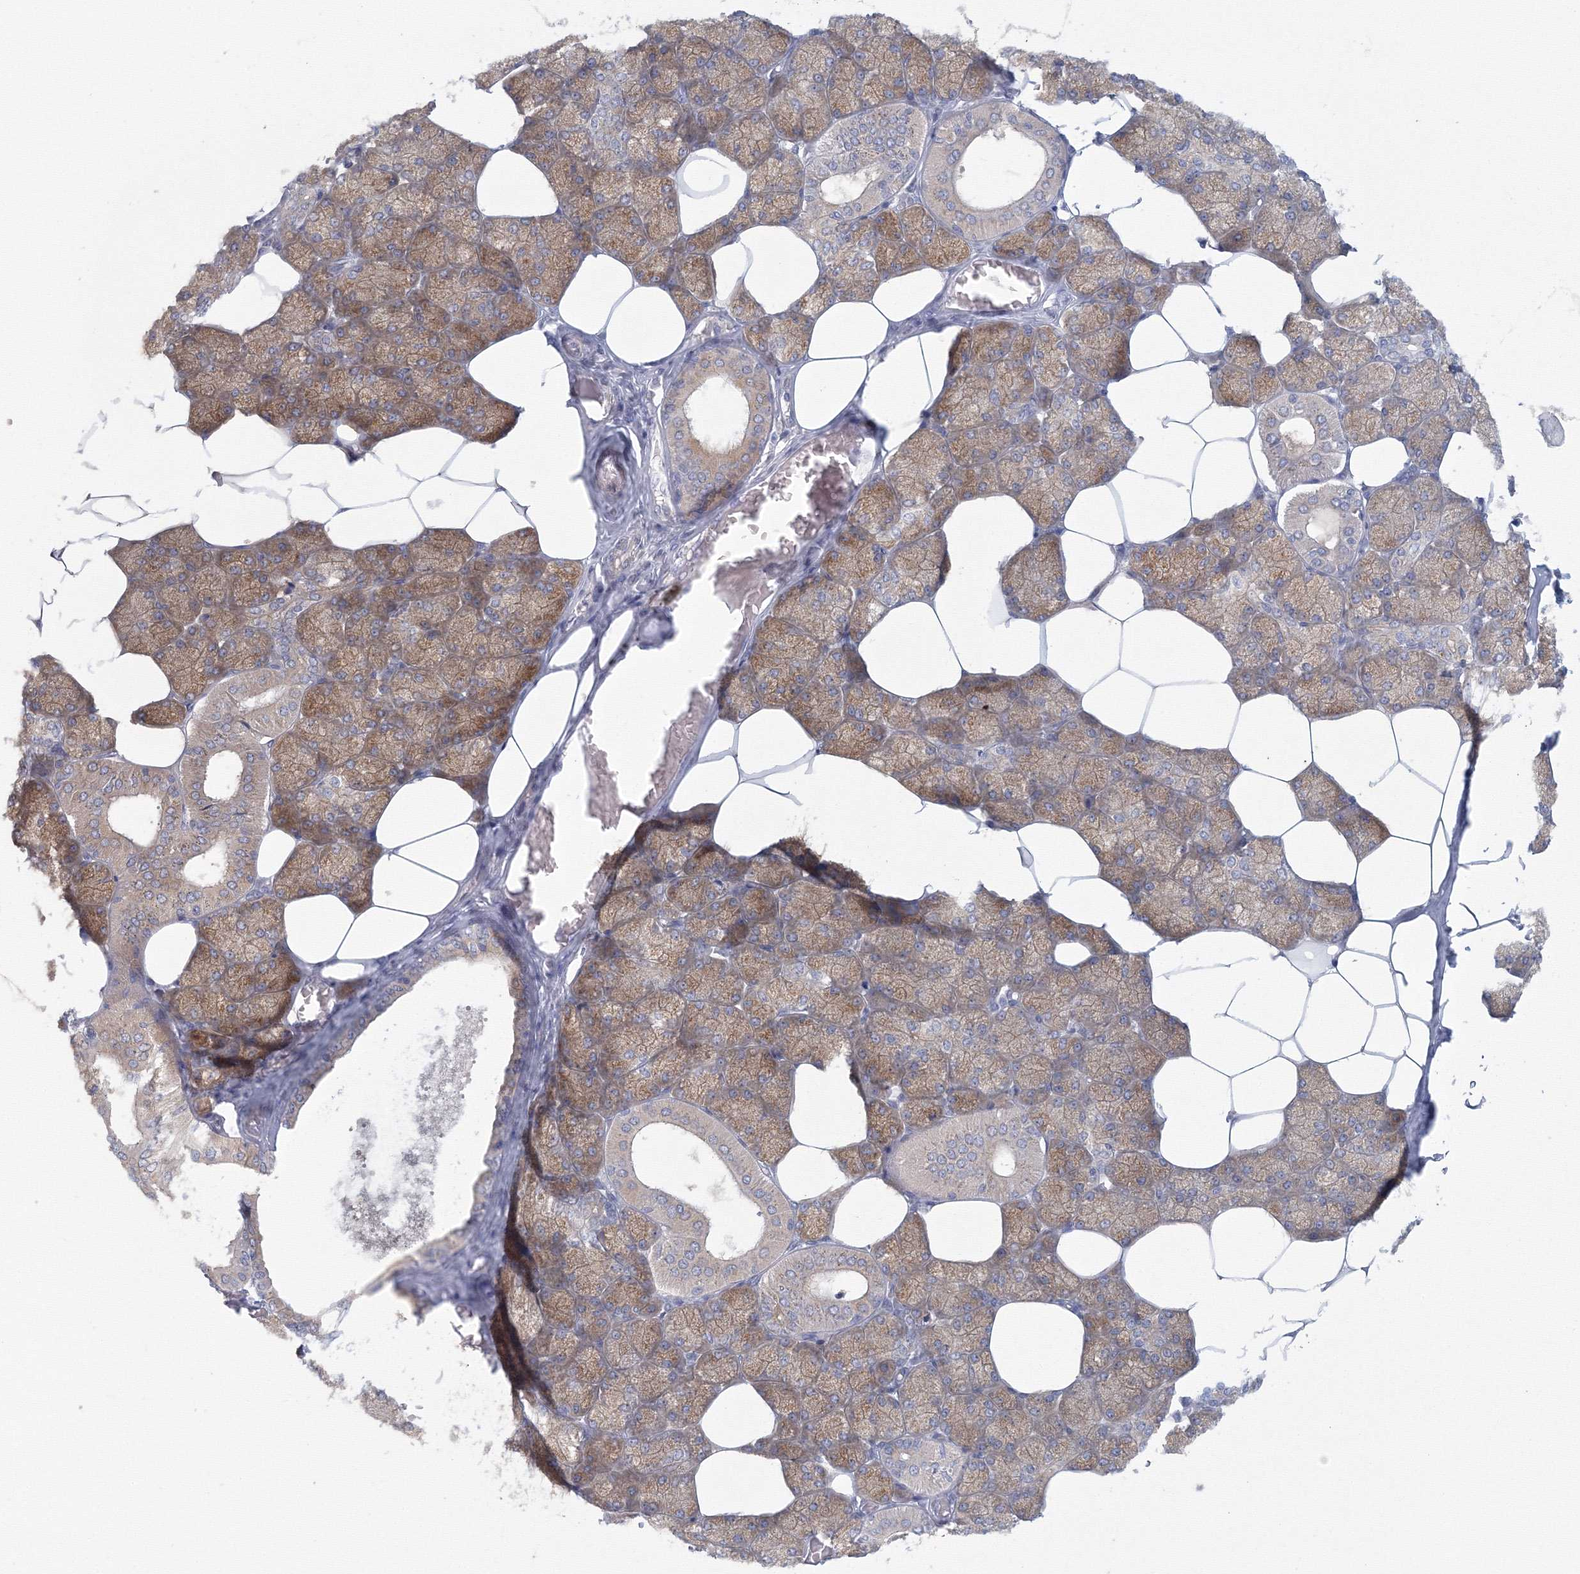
{"staining": {"intensity": "moderate", "quantity": ">75%", "location": "cytoplasmic/membranous"}, "tissue": "salivary gland", "cell_type": "Glandular cells", "image_type": "normal", "snomed": [{"axis": "morphology", "description": "Normal tissue, NOS"}, {"axis": "topography", "description": "Salivary gland"}], "caption": "Human salivary gland stained for a protein (brown) reveals moderate cytoplasmic/membranous positive expression in approximately >75% of glandular cells.", "gene": "TACC2", "patient": {"sex": "male", "age": 62}}